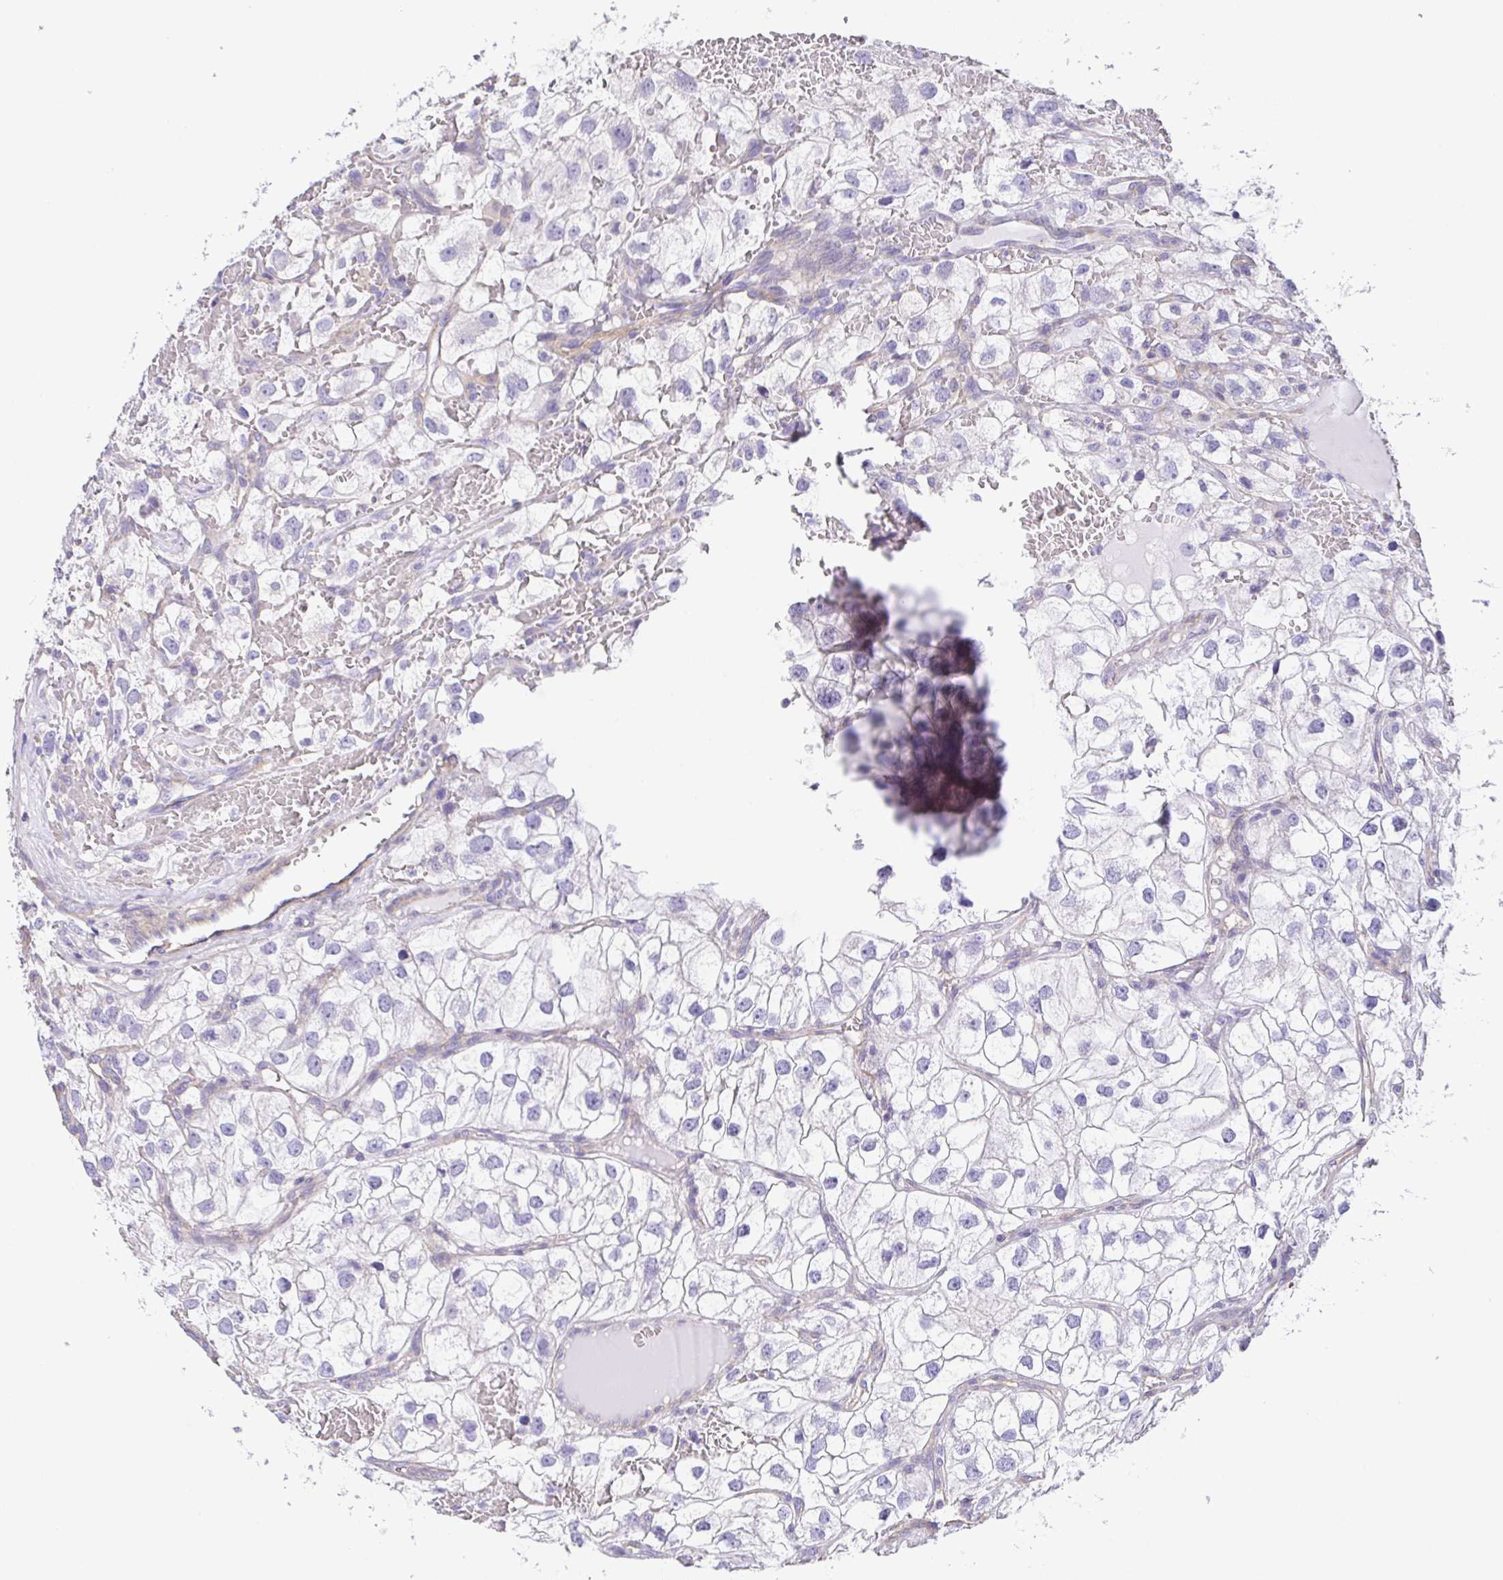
{"staining": {"intensity": "negative", "quantity": "none", "location": "none"}, "tissue": "renal cancer", "cell_type": "Tumor cells", "image_type": "cancer", "snomed": [{"axis": "morphology", "description": "Adenocarcinoma, NOS"}, {"axis": "topography", "description": "Kidney"}], "caption": "DAB (3,3'-diaminobenzidine) immunohistochemical staining of human renal cancer (adenocarcinoma) exhibits no significant expression in tumor cells.", "gene": "MYL6", "patient": {"sex": "male", "age": 59}}